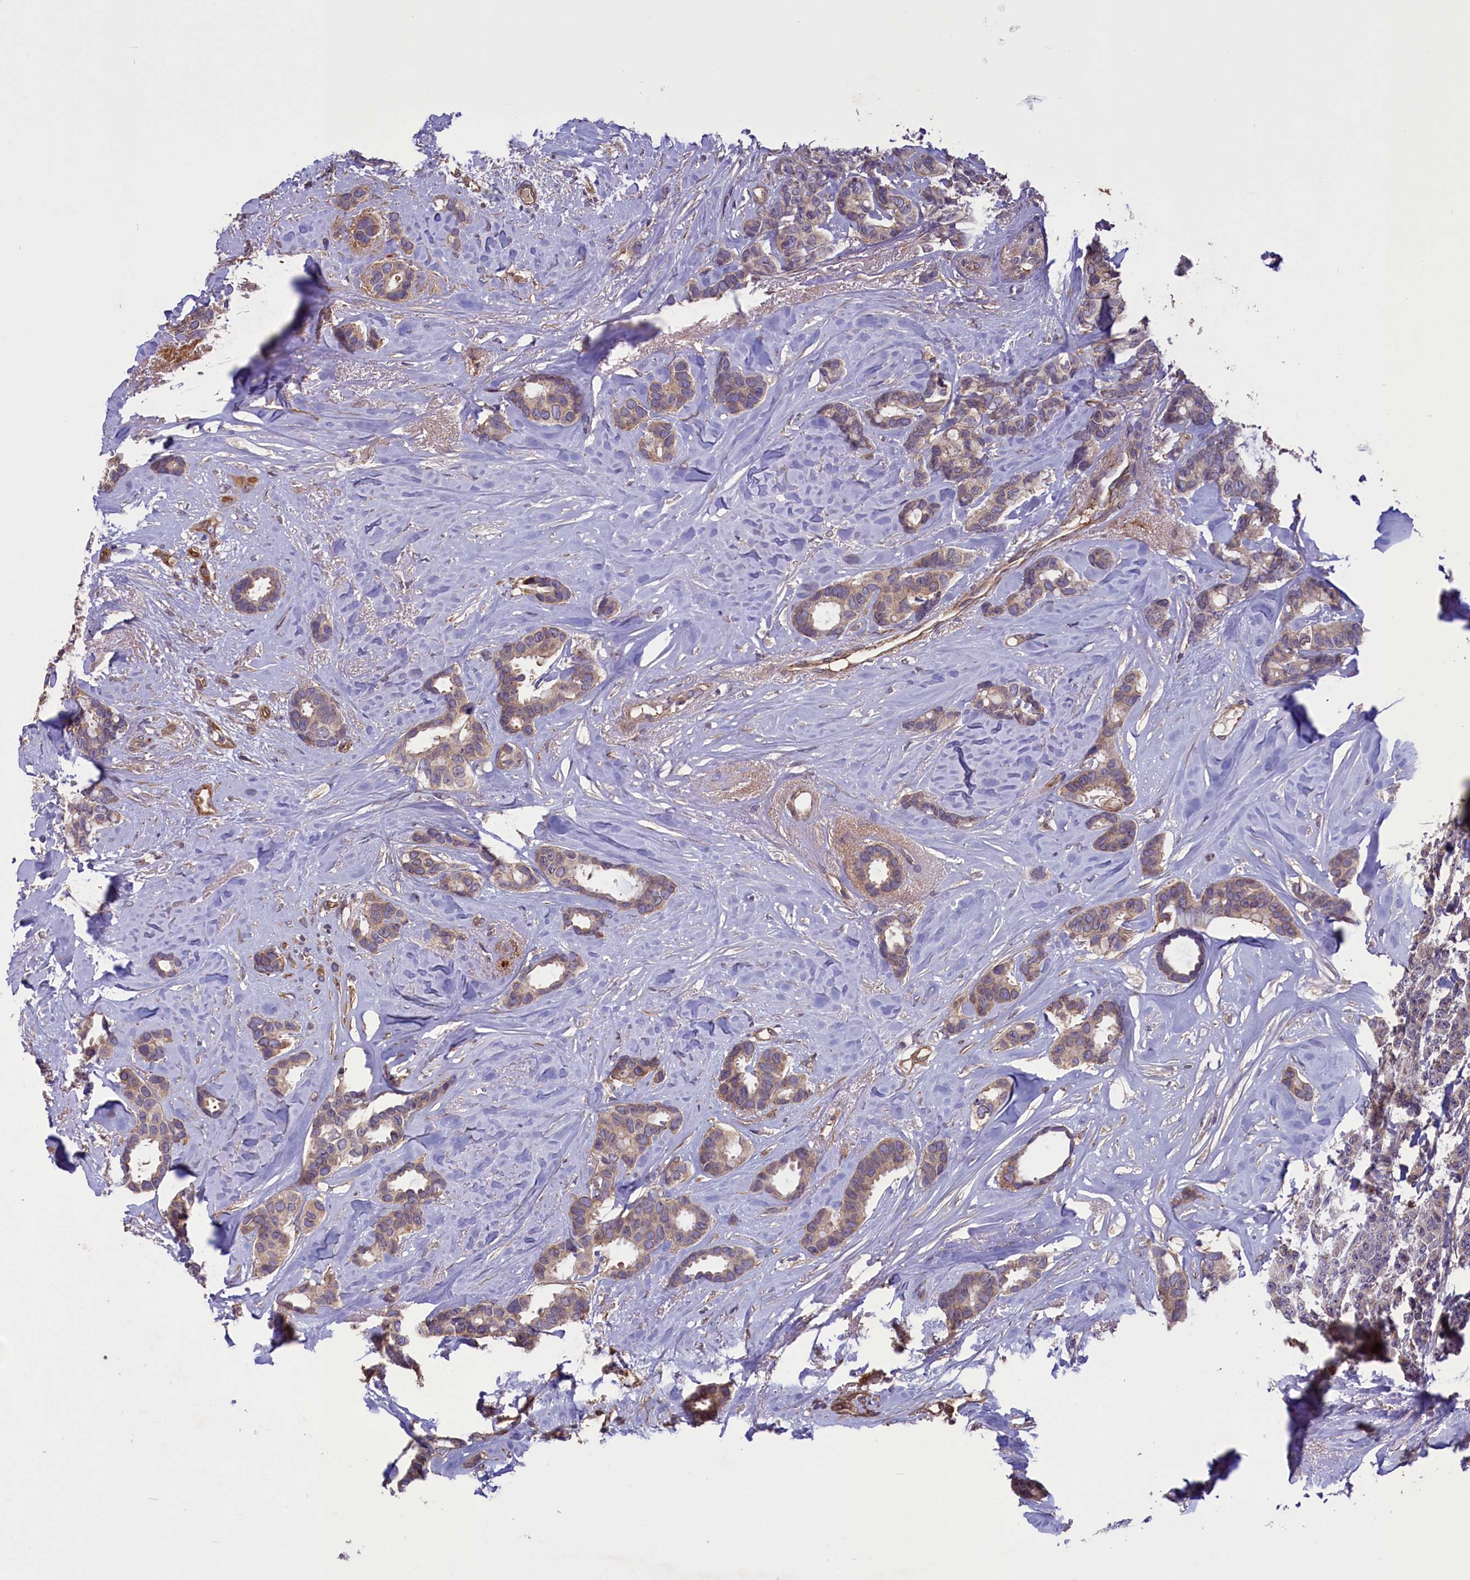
{"staining": {"intensity": "weak", "quantity": ">75%", "location": "cytoplasmic/membranous"}, "tissue": "breast cancer", "cell_type": "Tumor cells", "image_type": "cancer", "snomed": [{"axis": "morphology", "description": "Duct carcinoma"}, {"axis": "topography", "description": "Breast"}], "caption": "Intraductal carcinoma (breast) stained with a brown dye shows weak cytoplasmic/membranous positive expression in approximately >75% of tumor cells.", "gene": "CCDC125", "patient": {"sex": "female", "age": 87}}